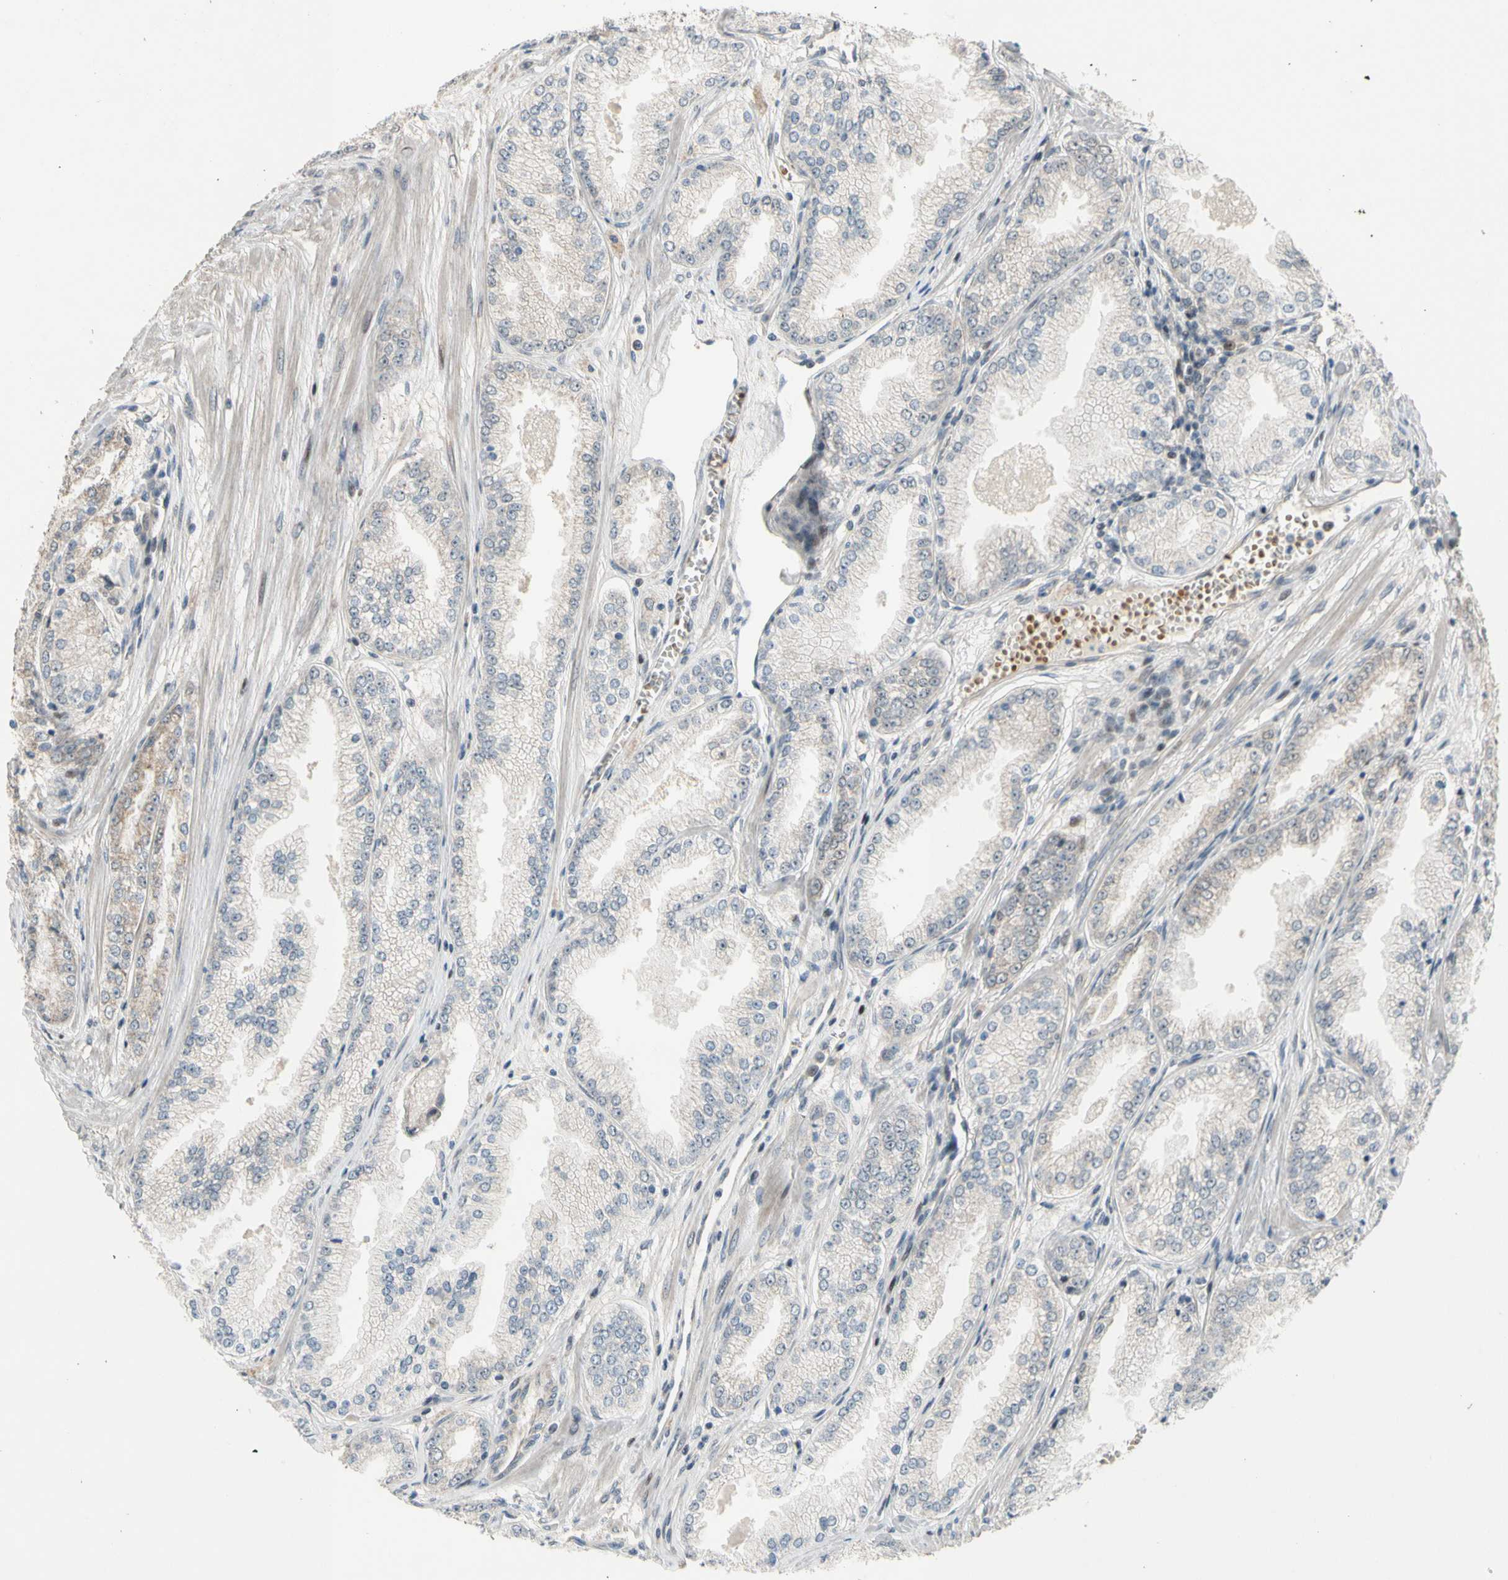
{"staining": {"intensity": "negative", "quantity": "none", "location": "none"}, "tissue": "prostate cancer", "cell_type": "Tumor cells", "image_type": "cancer", "snomed": [{"axis": "morphology", "description": "Adenocarcinoma, High grade"}, {"axis": "topography", "description": "Prostate"}], "caption": "Immunohistochemistry histopathology image of neoplastic tissue: prostate high-grade adenocarcinoma stained with DAB (3,3'-diaminobenzidine) demonstrates no significant protein expression in tumor cells.", "gene": "ZNF184", "patient": {"sex": "male", "age": 61}}